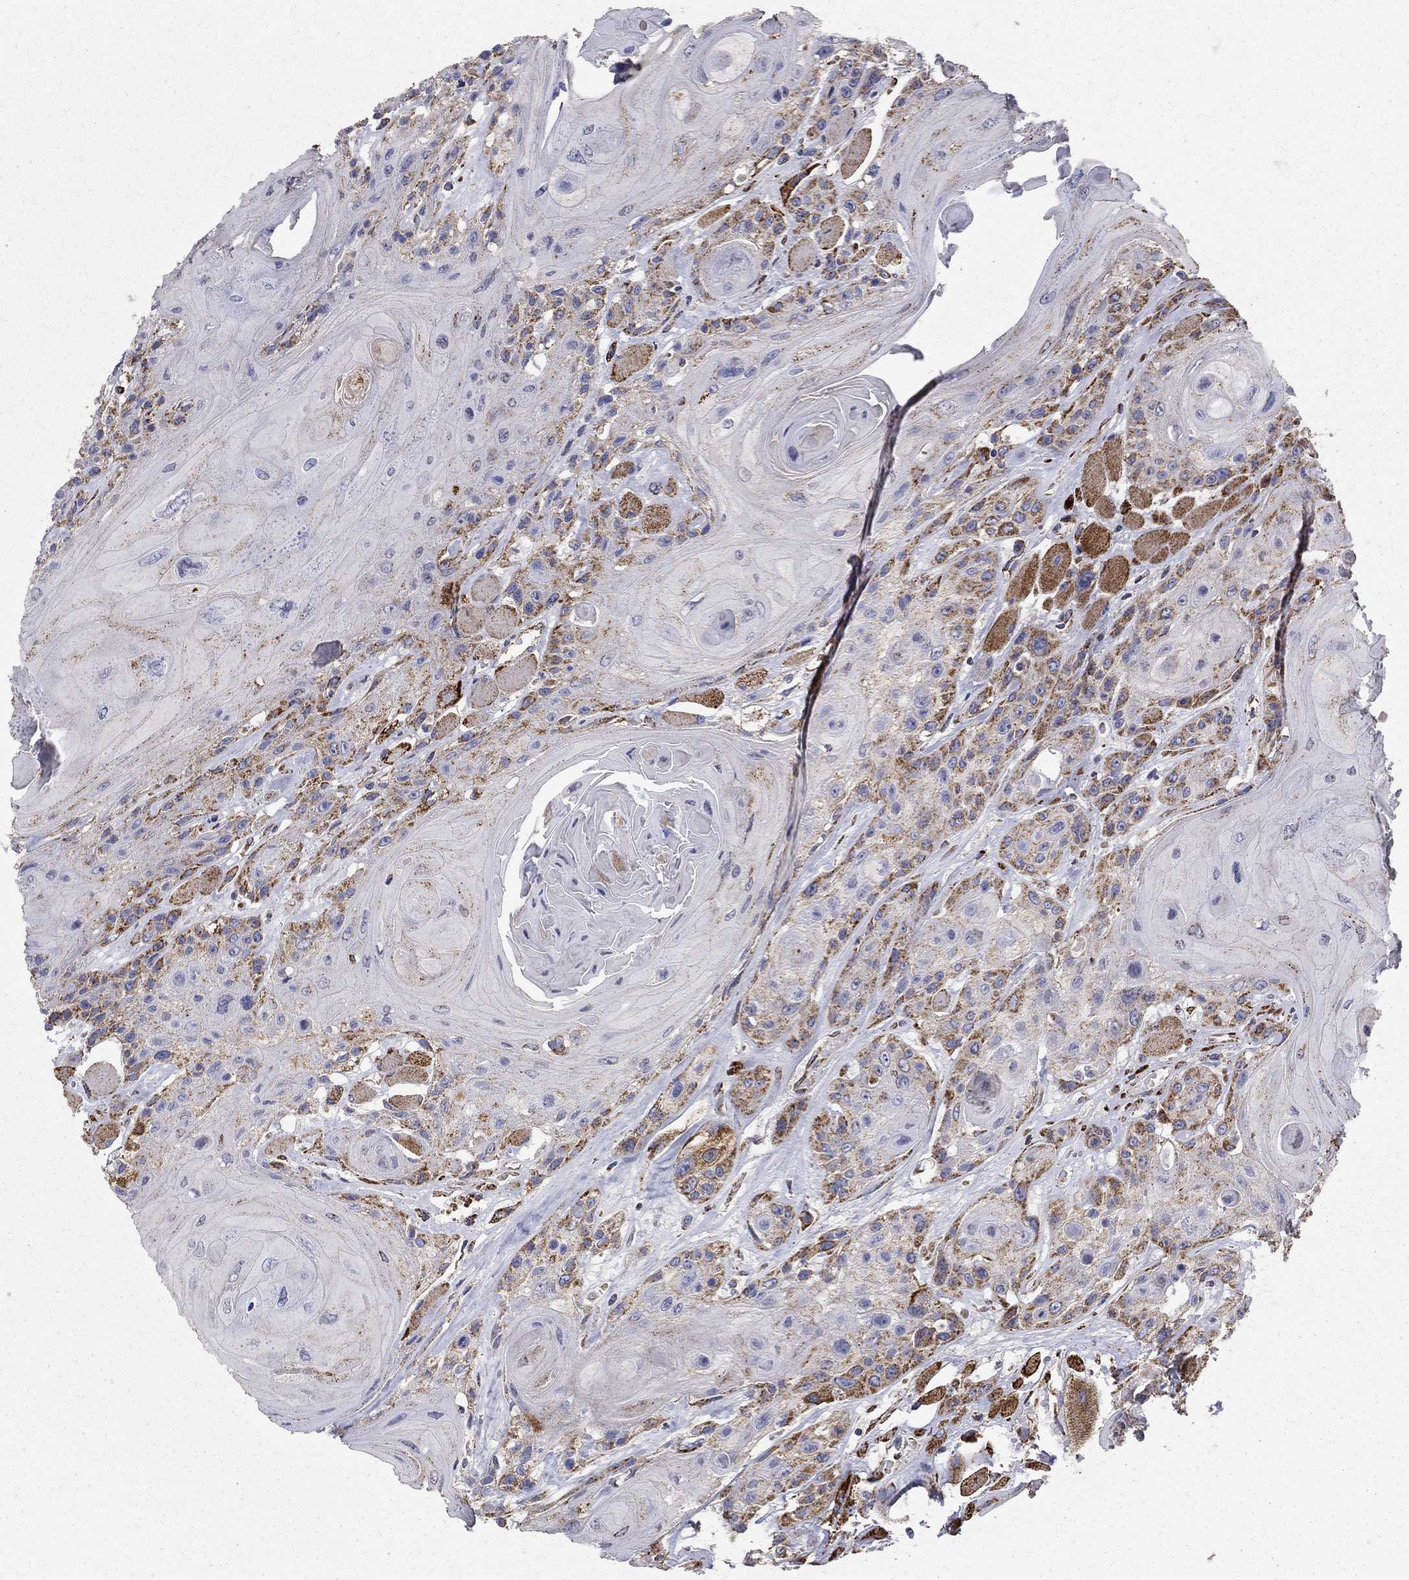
{"staining": {"intensity": "moderate", "quantity": "25%-75%", "location": "cytoplasmic/membranous"}, "tissue": "head and neck cancer", "cell_type": "Tumor cells", "image_type": "cancer", "snomed": [{"axis": "morphology", "description": "Squamous cell carcinoma, NOS"}, {"axis": "topography", "description": "Head-Neck"}], "caption": "Human head and neck cancer stained for a protein (brown) displays moderate cytoplasmic/membranous positive positivity in about 25%-75% of tumor cells.", "gene": "GCSH", "patient": {"sex": "female", "age": 59}}